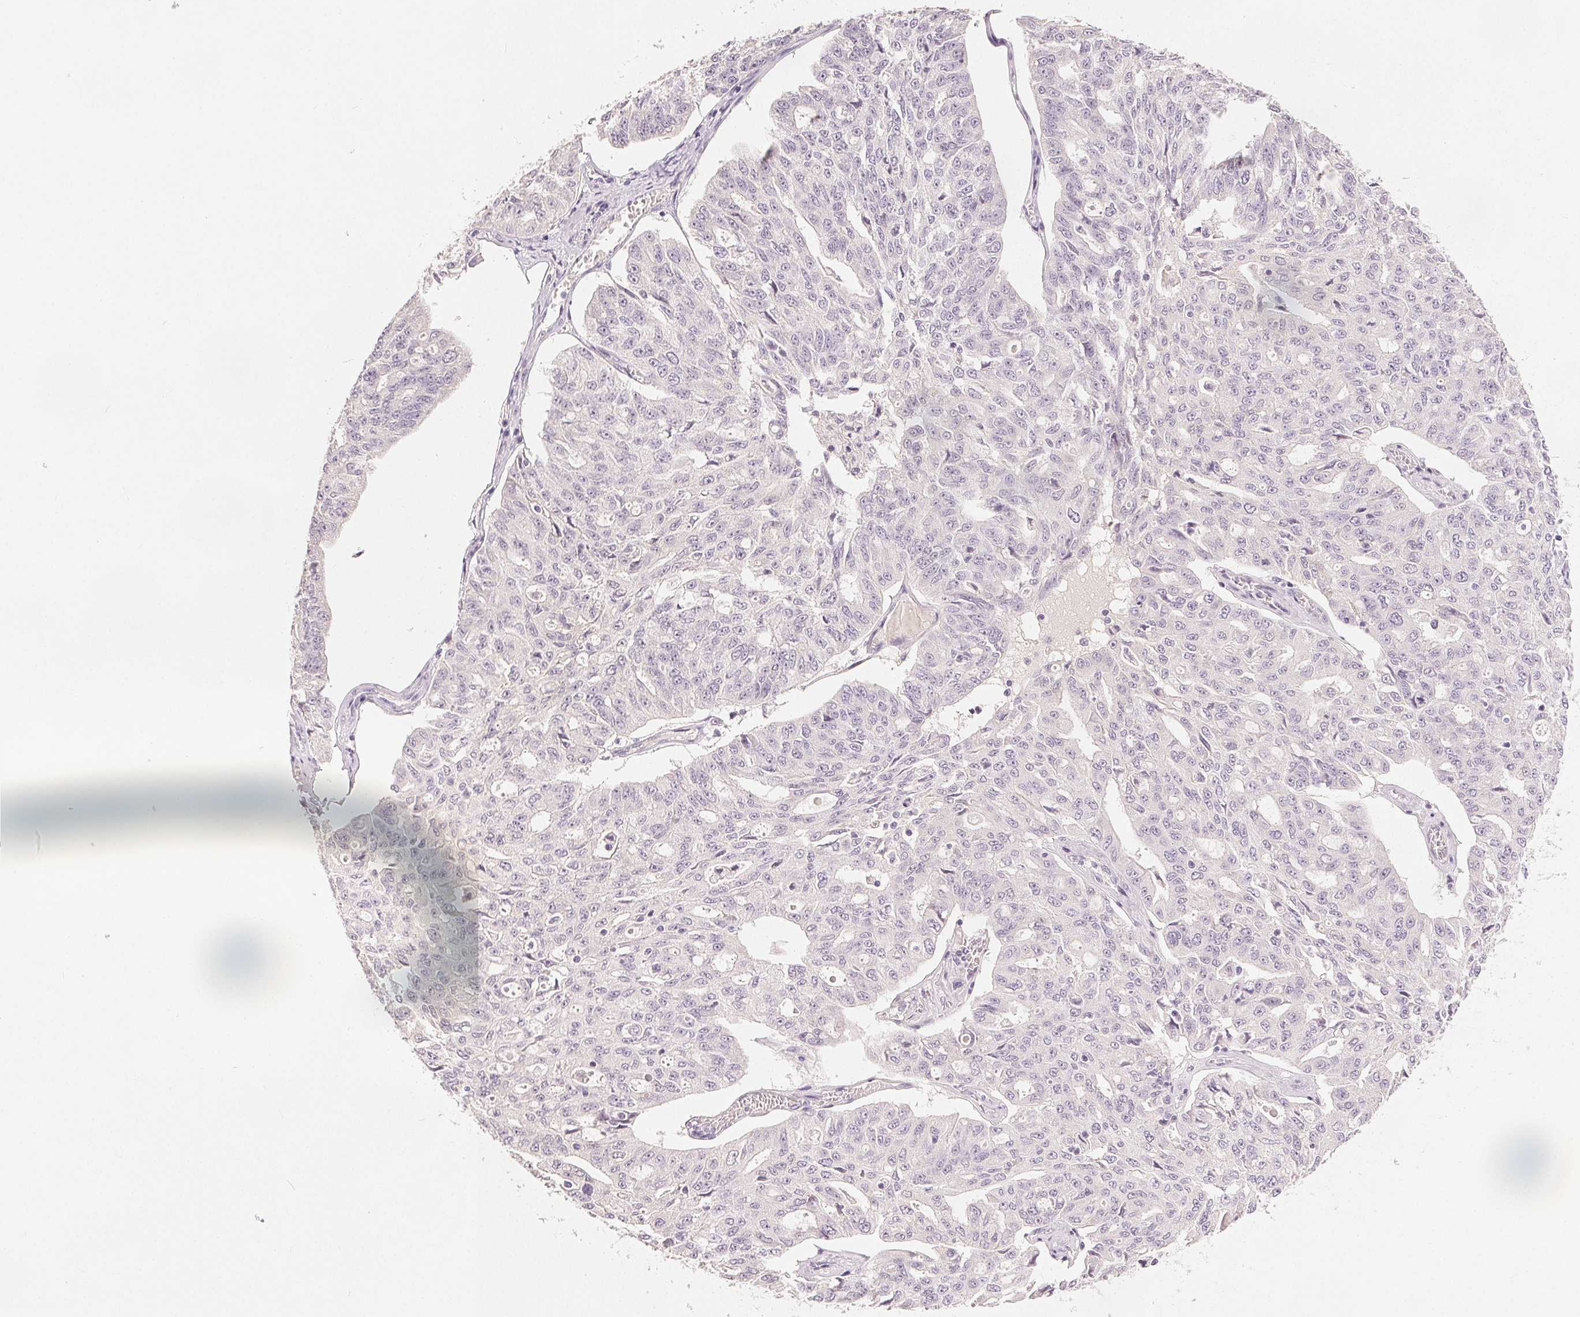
{"staining": {"intensity": "negative", "quantity": "none", "location": "none"}, "tissue": "ovarian cancer", "cell_type": "Tumor cells", "image_type": "cancer", "snomed": [{"axis": "morphology", "description": "Carcinoma, endometroid"}, {"axis": "topography", "description": "Ovary"}], "caption": "Immunohistochemical staining of human ovarian cancer shows no significant expression in tumor cells.", "gene": "CA12", "patient": {"sex": "female", "age": 65}}